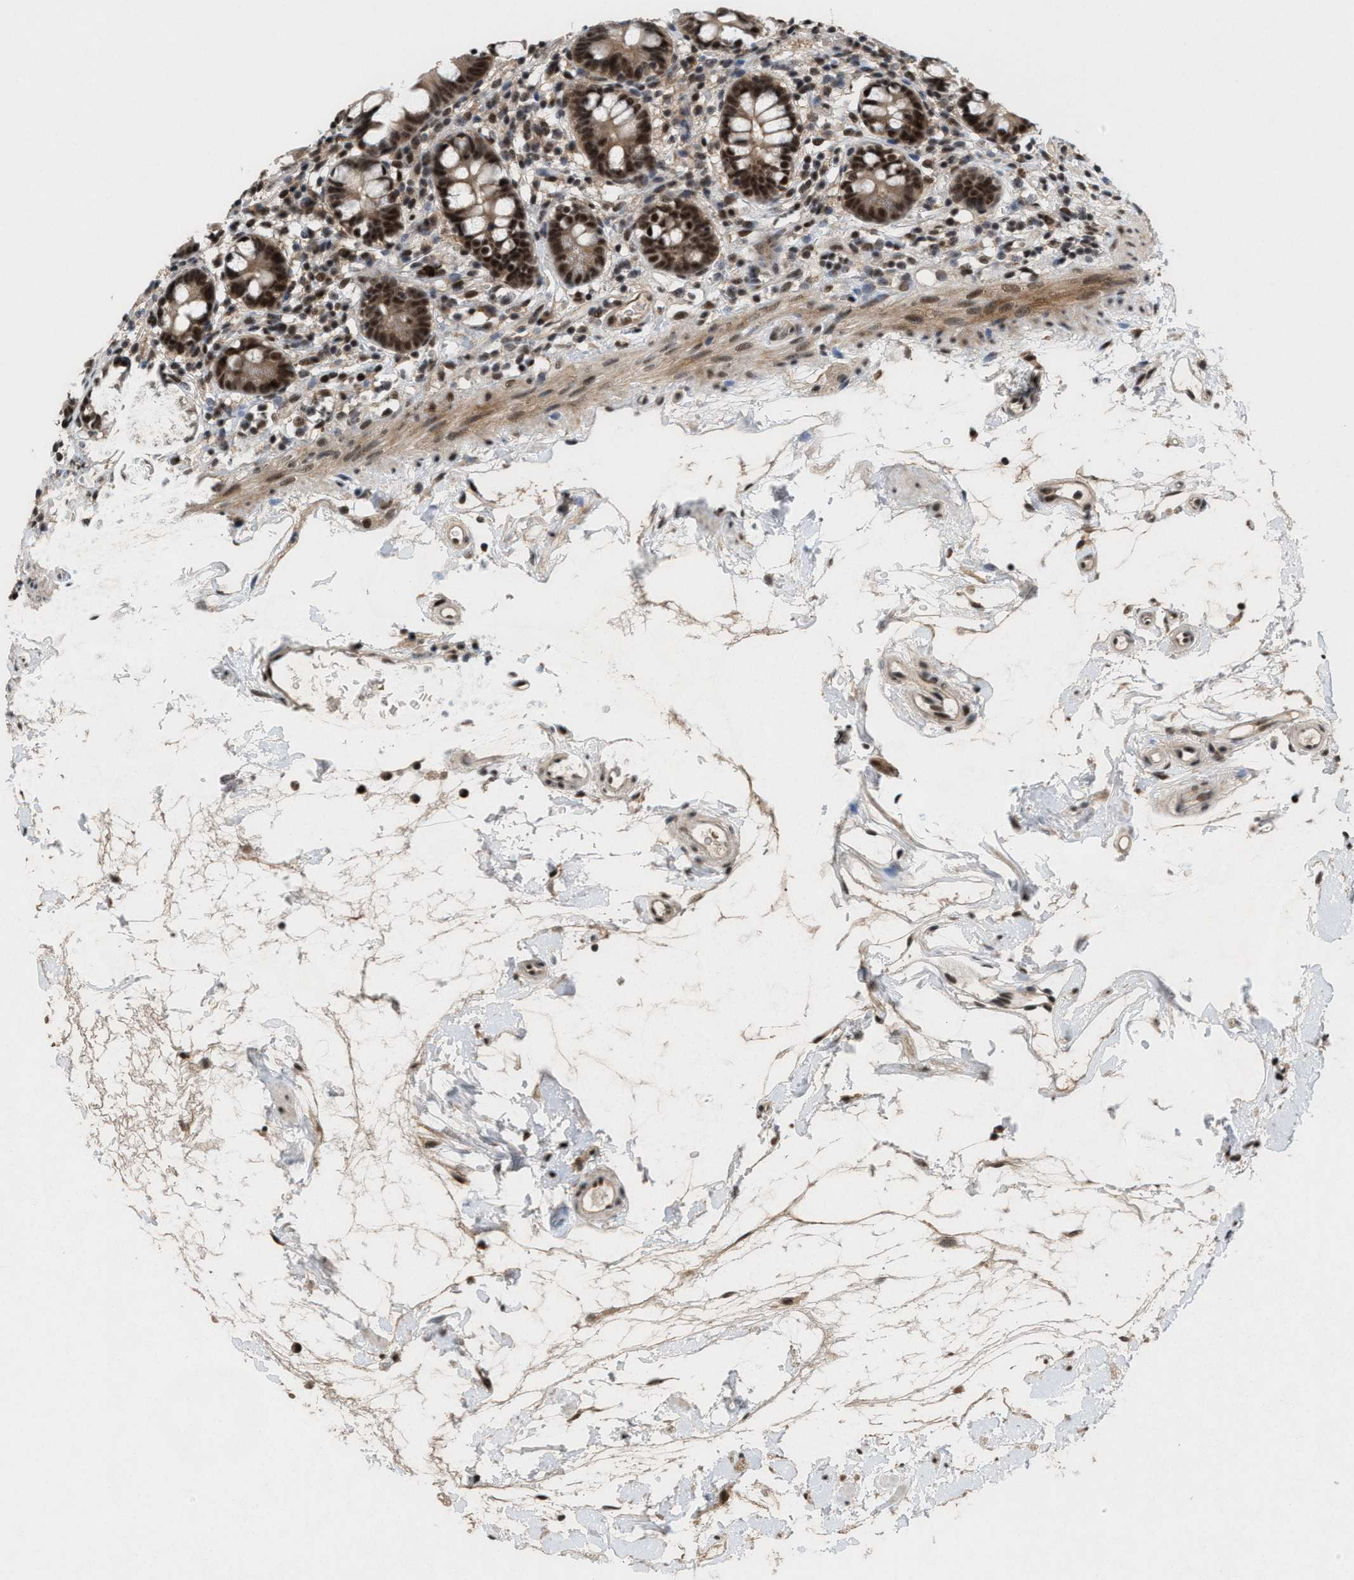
{"staining": {"intensity": "moderate", "quantity": ">75%", "location": "cytoplasmic/membranous,nuclear"}, "tissue": "small intestine", "cell_type": "Glandular cells", "image_type": "normal", "snomed": [{"axis": "morphology", "description": "Normal tissue, NOS"}, {"axis": "topography", "description": "Small intestine"}], "caption": "Moderate cytoplasmic/membranous,nuclear expression for a protein is identified in about >75% of glandular cells of unremarkable small intestine using immunohistochemistry (IHC).", "gene": "PRPF4", "patient": {"sex": "female", "age": 84}}